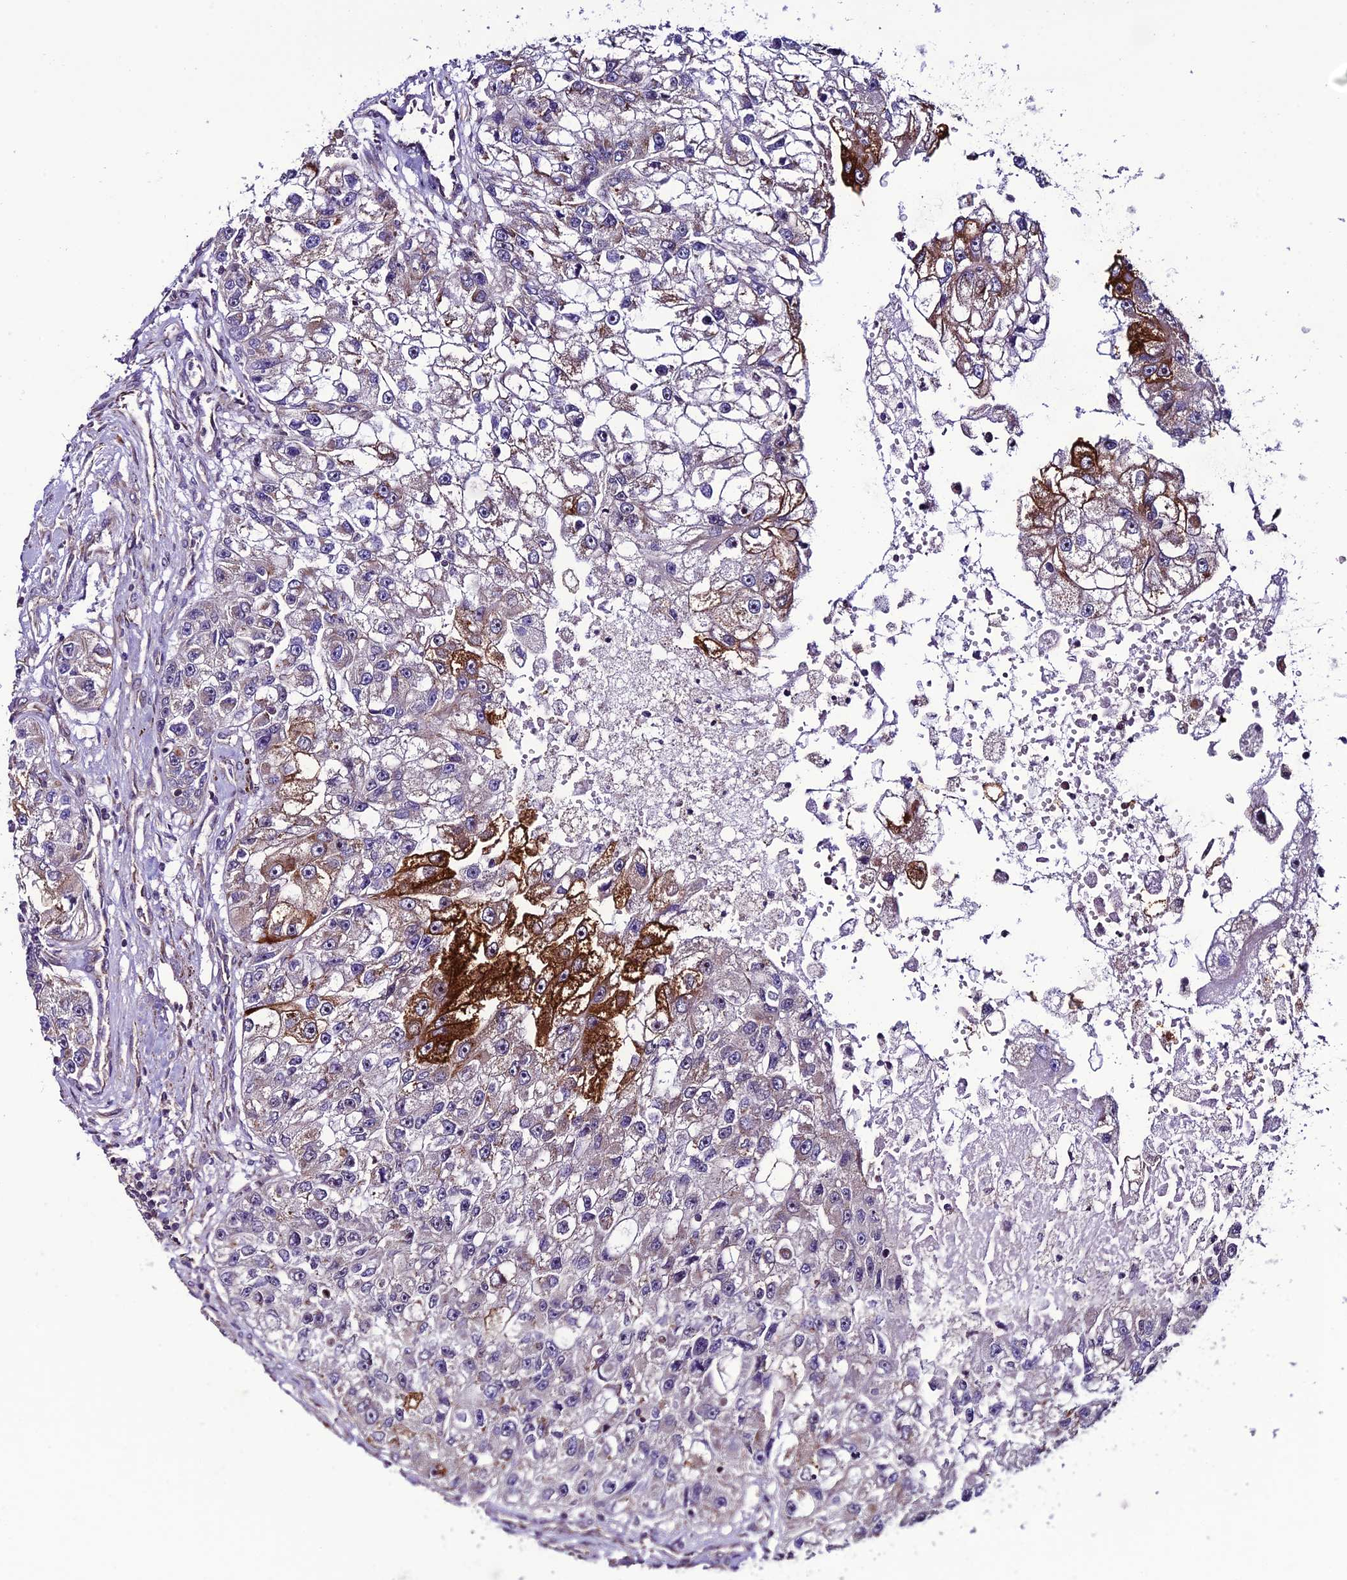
{"staining": {"intensity": "strong", "quantity": "<25%", "location": "cytoplasmic/membranous"}, "tissue": "renal cancer", "cell_type": "Tumor cells", "image_type": "cancer", "snomed": [{"axis": "morphology", "description": "Adenocarcinoma, NOS"}, {"axis": "topography", "description": "Kidney"}], "caption": "Immunohistochemical staining of human renal cancer demonstrates medium levels of strong cytoplasmic/membranous positivity in about <25% of tumor cells.", "gene": "TNIP3", "patient": {"sex": "male", "age": 63}}